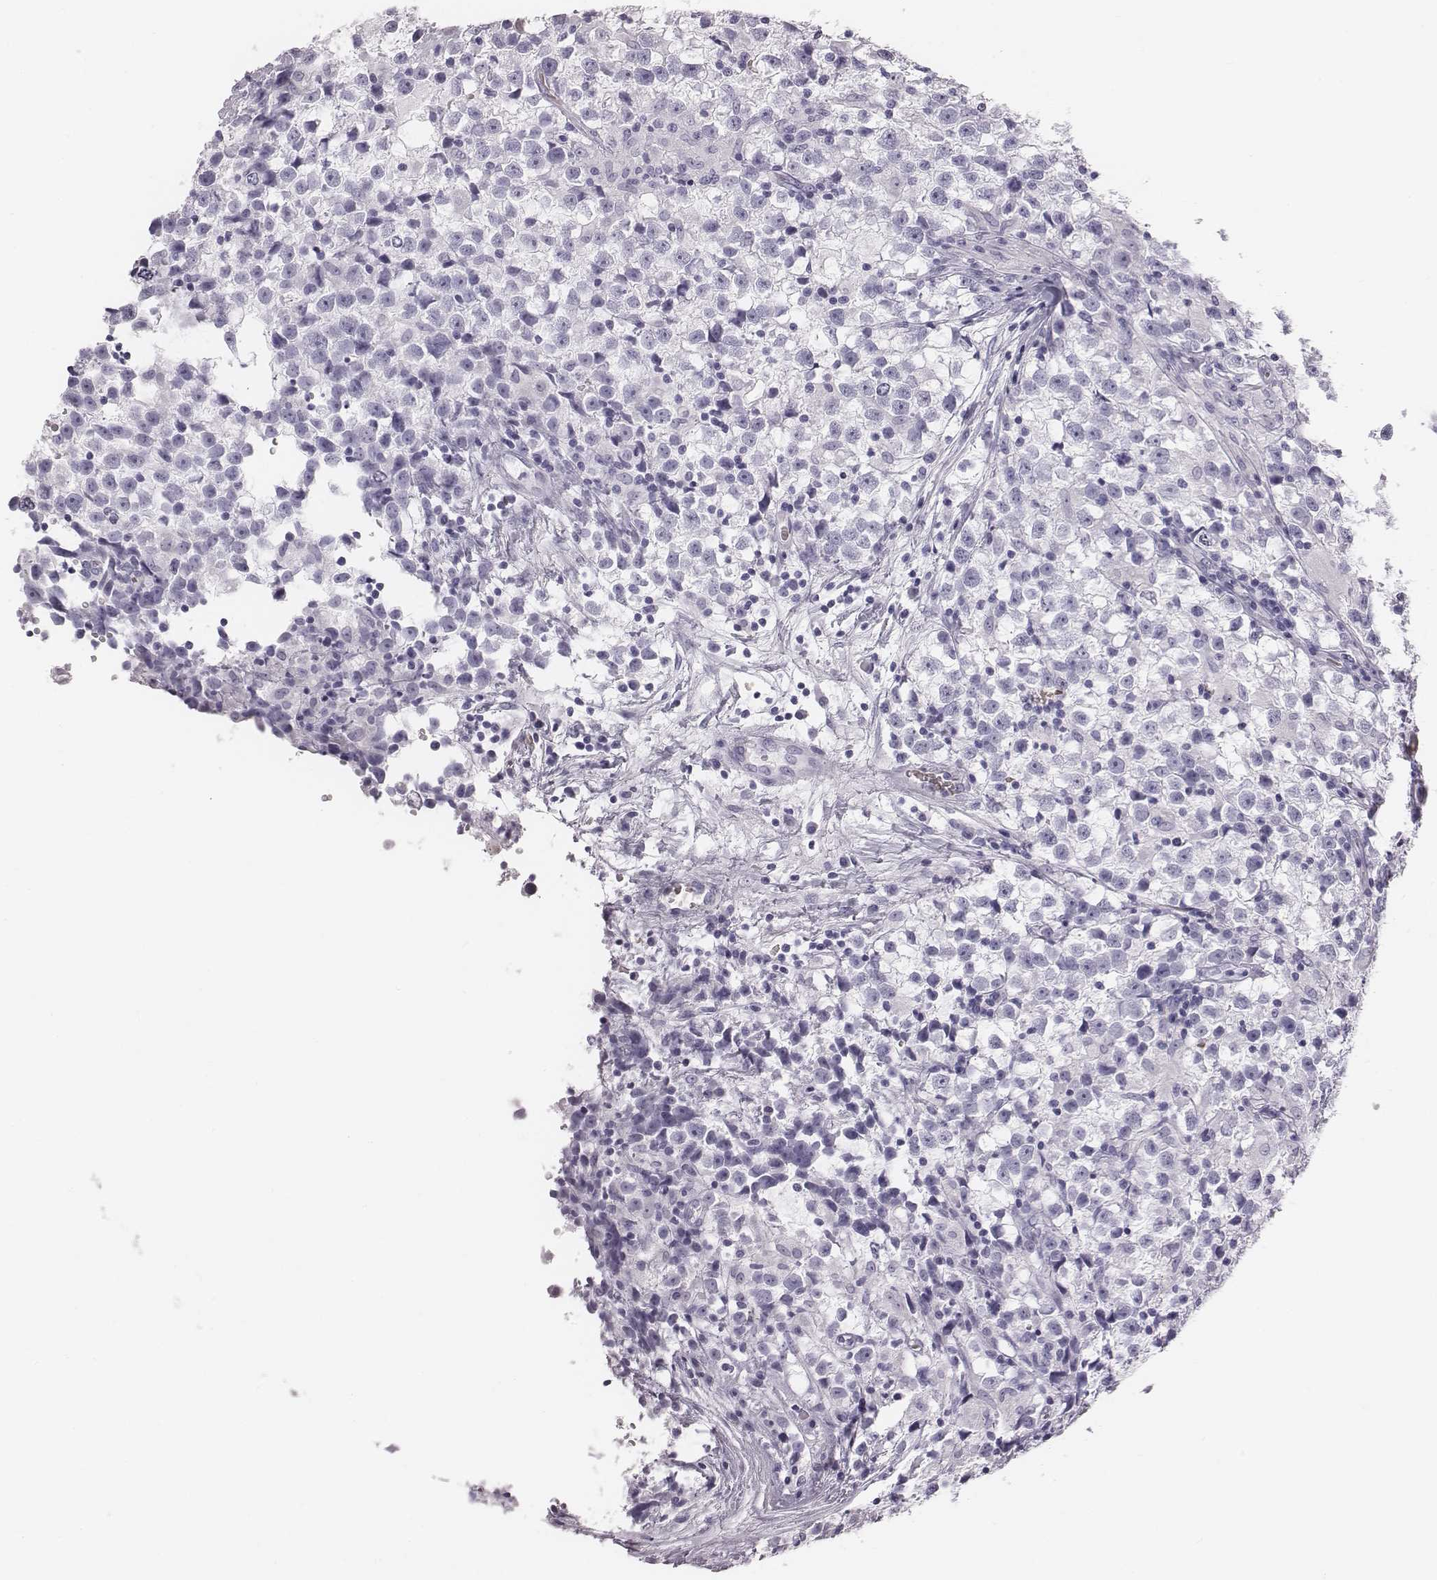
{"staining": {"intensity": "negative", "quantity": "none", "location": "none"}, "tissue": "testis cancer", "cell_type": "Tumor cells", "image_type": "cancer", "snomed": [{"axis": "morphology", "description": "Seminoma, NOS"}, {"axis": "topography", "description": "Testis"}], "caption": "Tumor cells show no significant positivity in seminoma (testis).", "gene": "HBZ", "patient": {"sex": "male", "age": 31}}